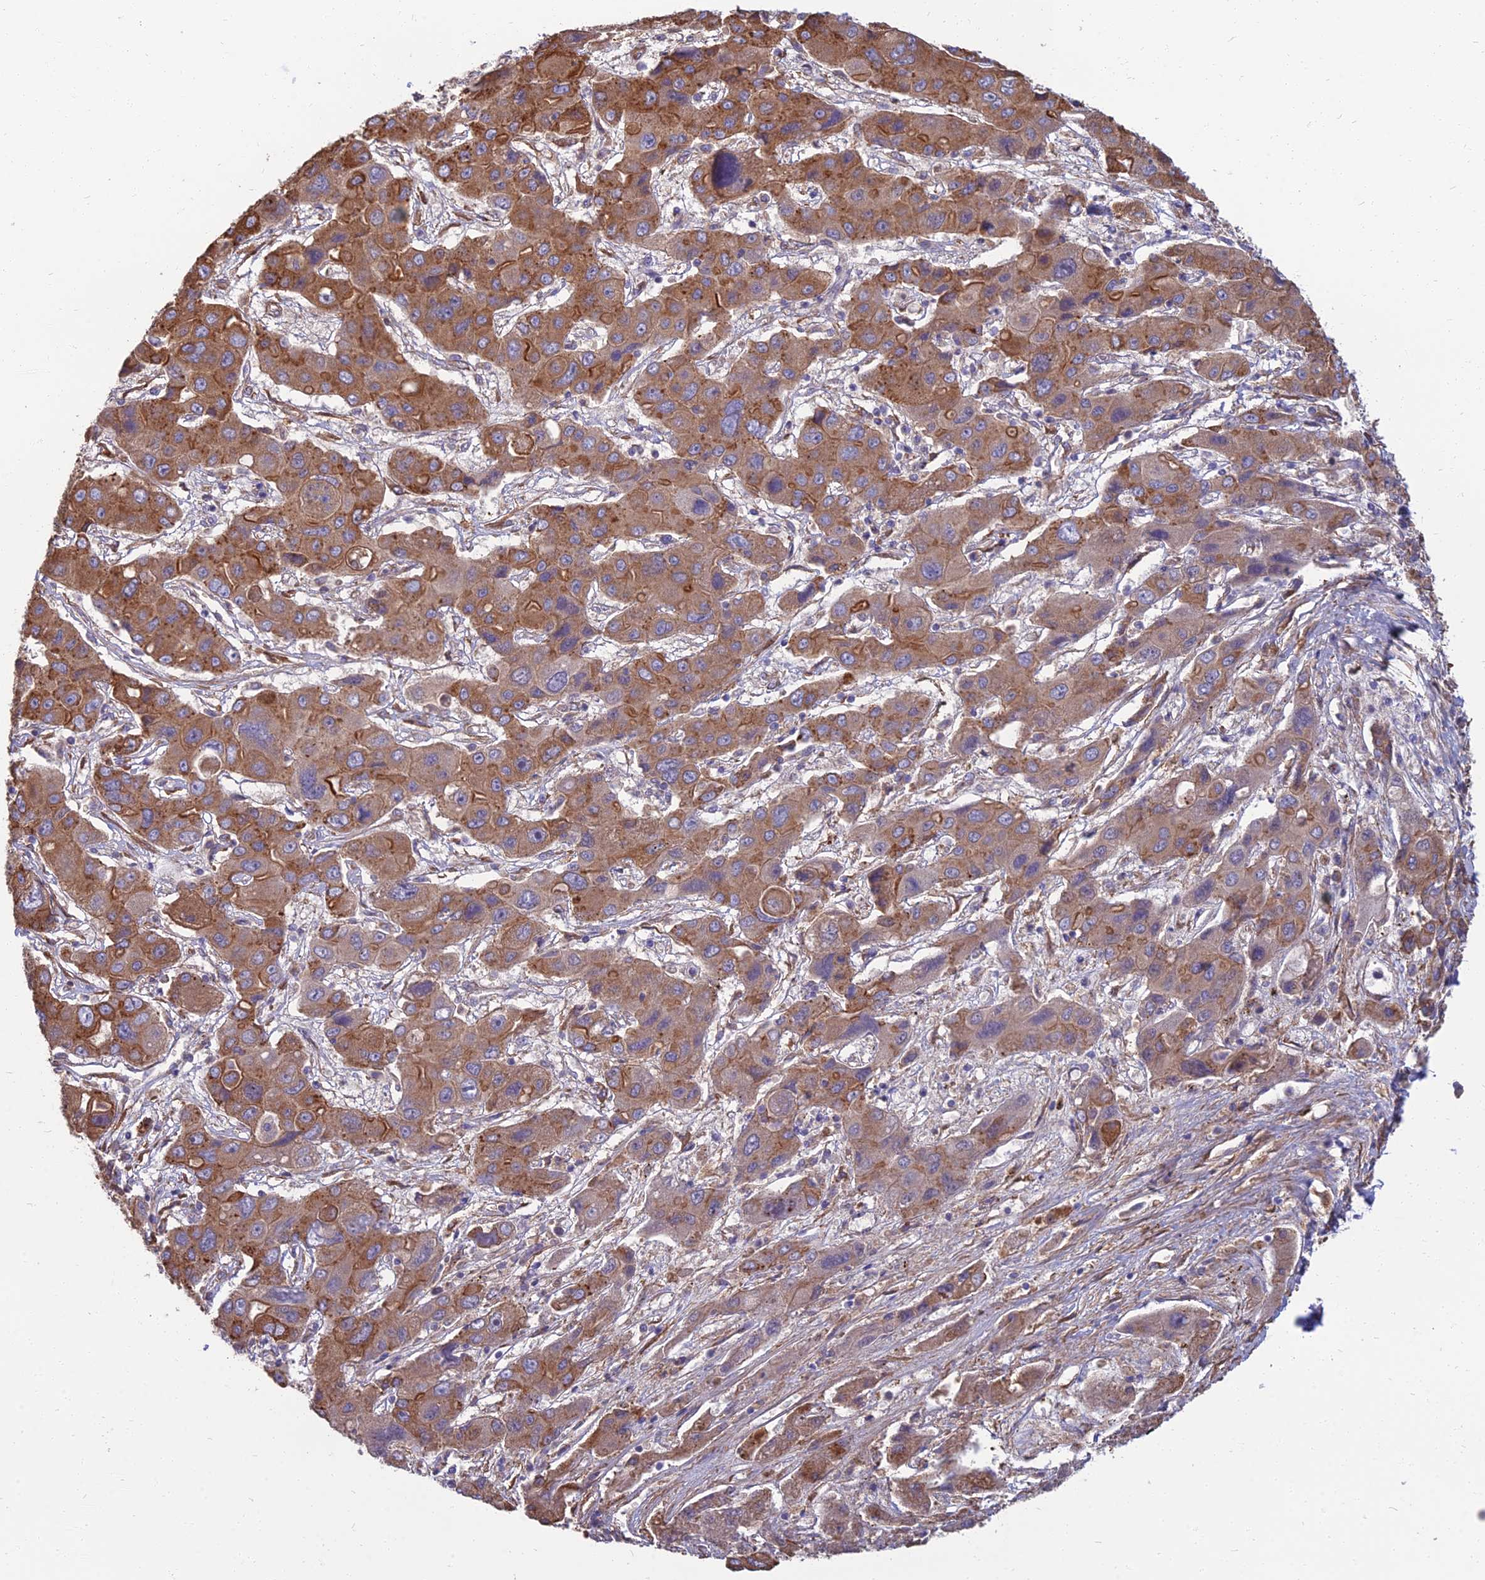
{"staining": {"intensity": "moderate", "quantity": ">75%", "location": "cytoplasmic/membranous"}, "tissue": "liver cancer", "cell_type": "Tumor cells", "image_type": "cancer", "snomed": [{"axis": "morphology", "description": "Cholangiocarcinoma"}, {"axis": "topography", "description": "Liver"}], "caption": "Liver cancer was stained to show a protein in brown. There is medium levels of moderate cytoplasmic/membranous positivity in approximately >75% of tumor cells.", "gene": "WDR24", "patient": {"sex": "male", "age": 67}}